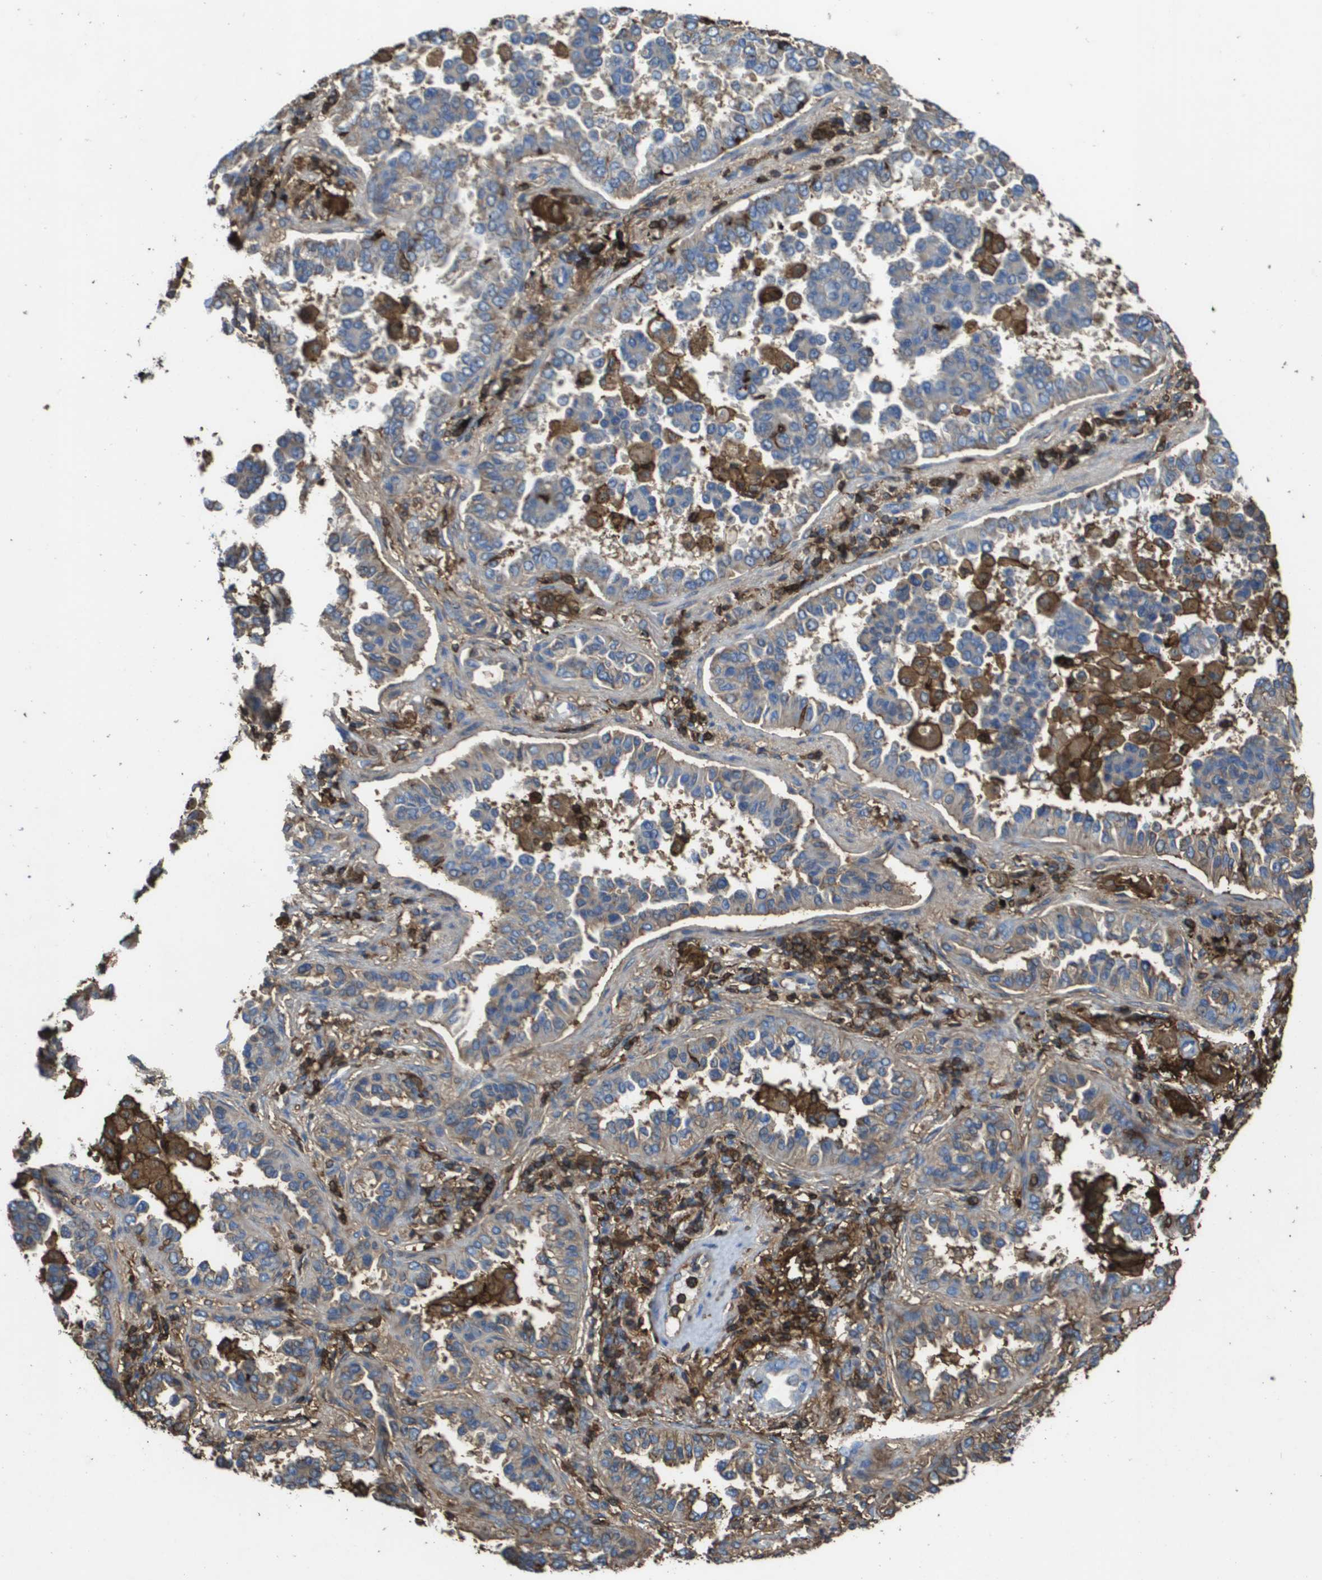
{"staining": {"intensity": "weak", "quantity": "25%-75%", "location": "cytoplasmic/membranous"}, "tissue": "lung cancer", "cell_type": "Tumor cells", "image_type": "cancer", "snomed": [{"axis": "morphology", "description": "Normal tissue, NOS"}, {"axis": "morphology", "description": "Adenocarcinoma, NOS"}, {"axis": "topography", "description": "Lung"}], "caption": "Brown immunohistochemical staining in human adenocarcinoma (lung) exhibits weak cytoplasmic/membranous expression in approximately 25%-75% of tumor cells.", "gene": "PASK", "patient": {"sex": "male", "age": 59}}